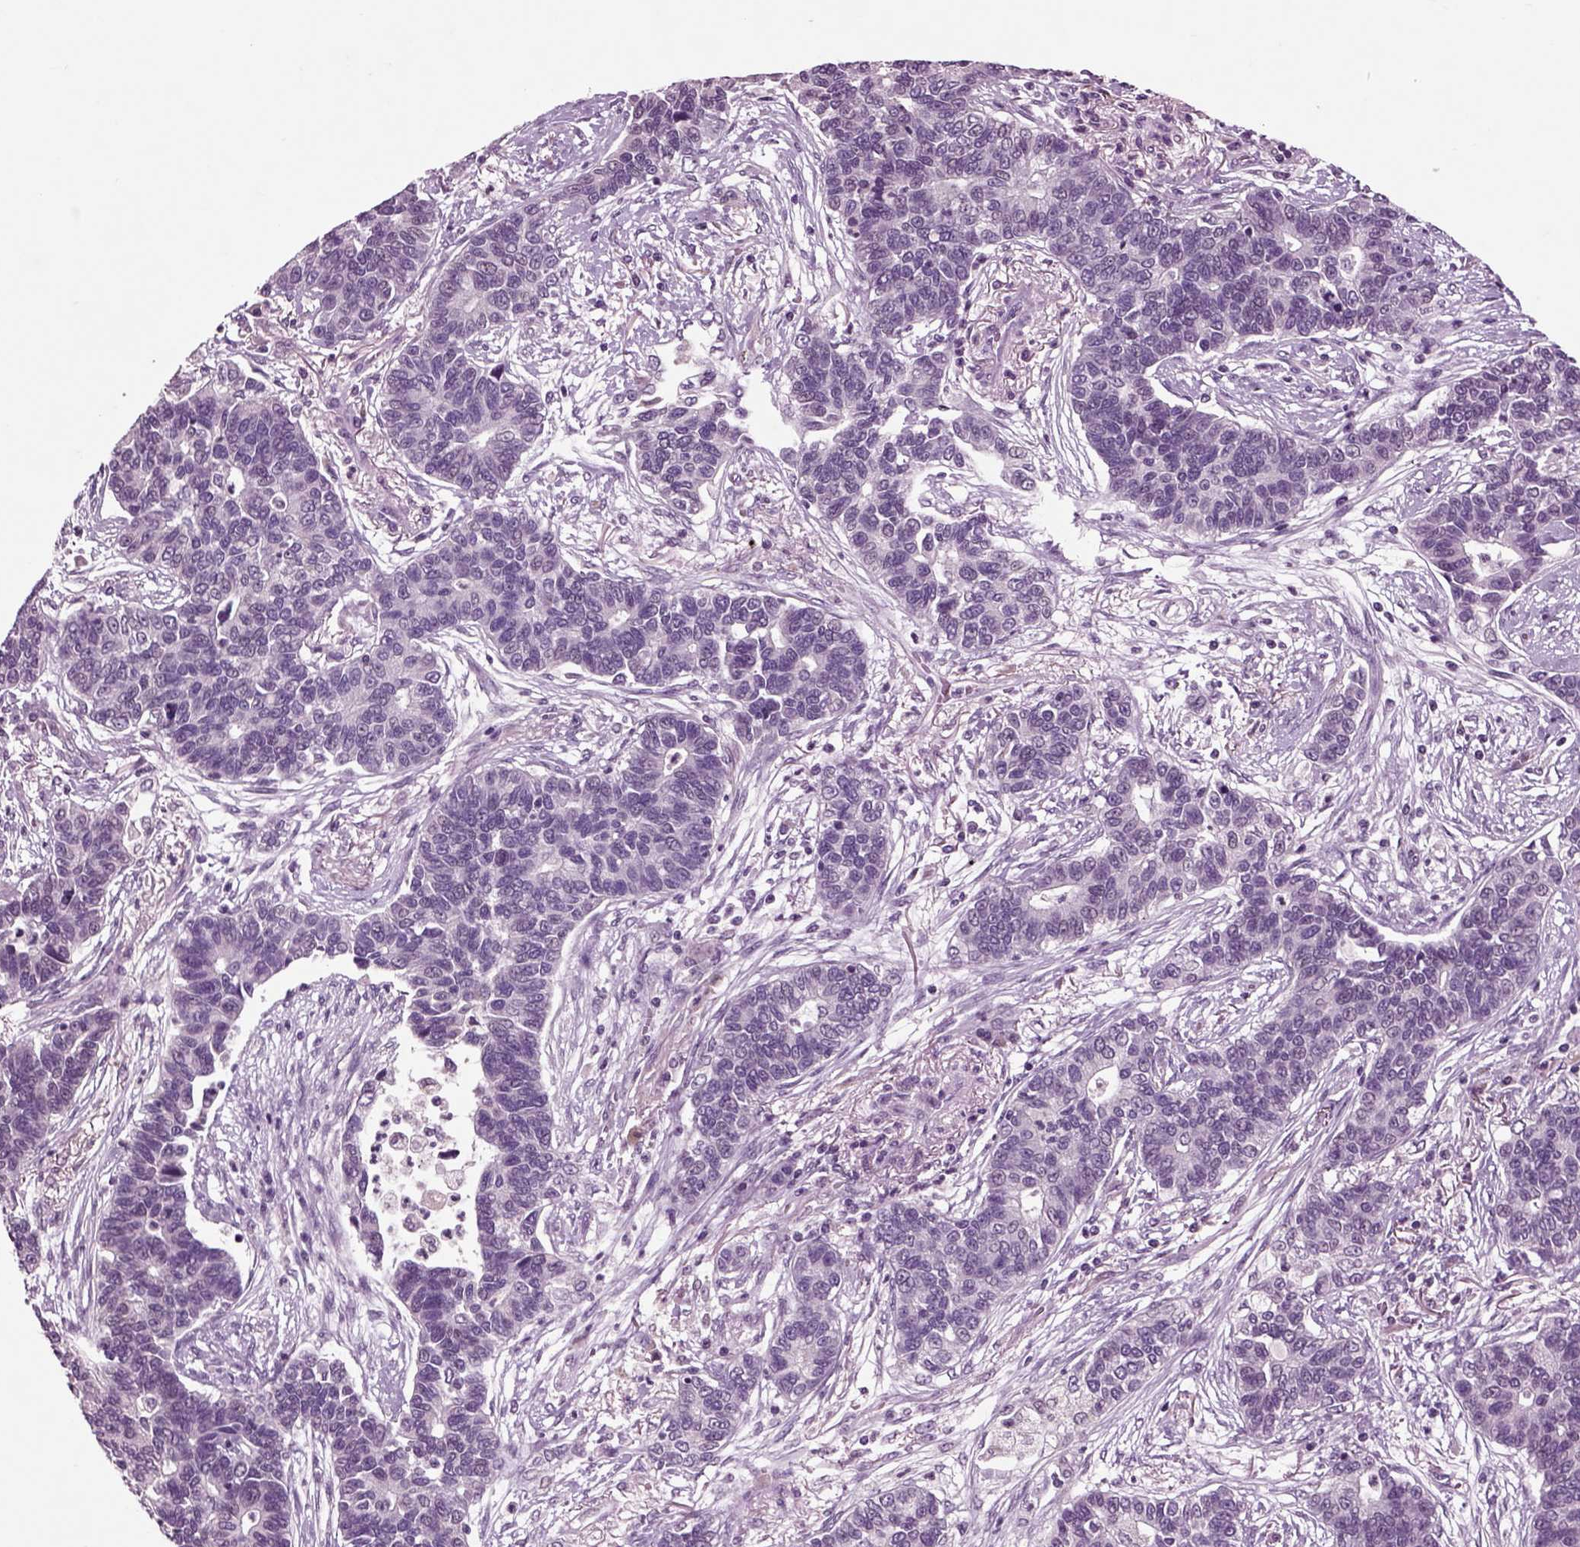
{"staining": {"intensity": "negative", "quantity": "none", "location": "none"}, "tissue": "lung cancer", "cell_type": "Tumor cells", "image_type": "cancer", "snomed": [{"axis": "morphology", "description": "Adenocarcinoma, NOS"}, {"axis": "topography", "description": "Lung"}], "caption": "High magnification brightfield microscopy of lung cancer (adenocarcinoma) stained with DAB (brown) and counterstained with hematoxylin (blue): tumor cells show no significant expression.", "gene": "CHGB", "patient": {"sex": "female", "age": 57}}